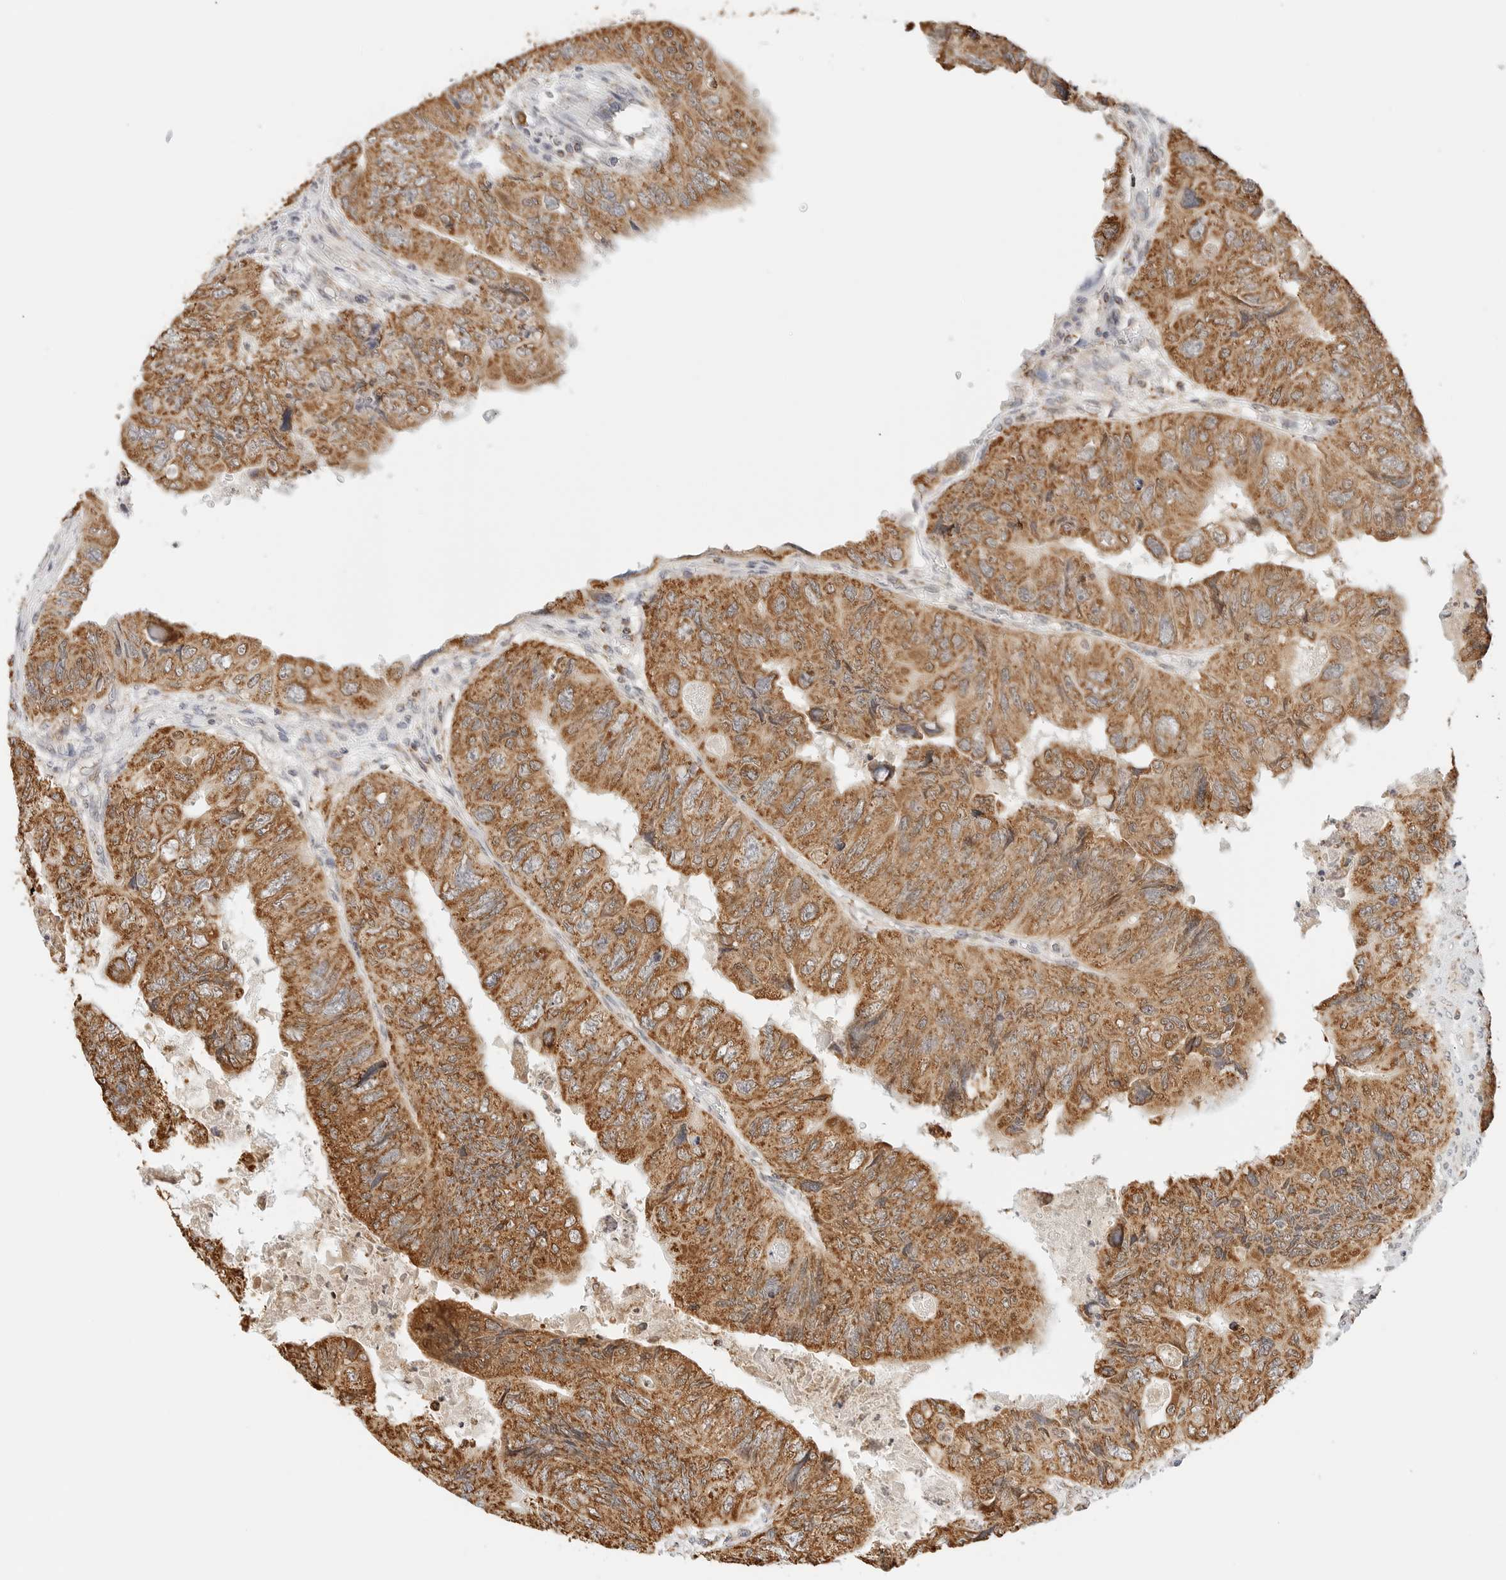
{"staining": {"intensity": "moderate", "quantity": ">75%", "location": "cytoplasmic/membranous"}, "tissue": "colorectal cancer", "cell_type": "Tumor cells", "image_type": "cancer", "snomed": [{"axis": "morphology", "description": "Adenocarcinoma, NOS"}, {"axis": "topography", "description": "Rectum"}], "caption": "This image reveals immunohistochemistry (IHC) staining of human adenocarcinoma (colorectal), with medium moderate cytoplasmic/membranous expression in approximately >75% of tumor cells.", "gene": "ATL1", "patient": {"sex": "male", "age": 63}}